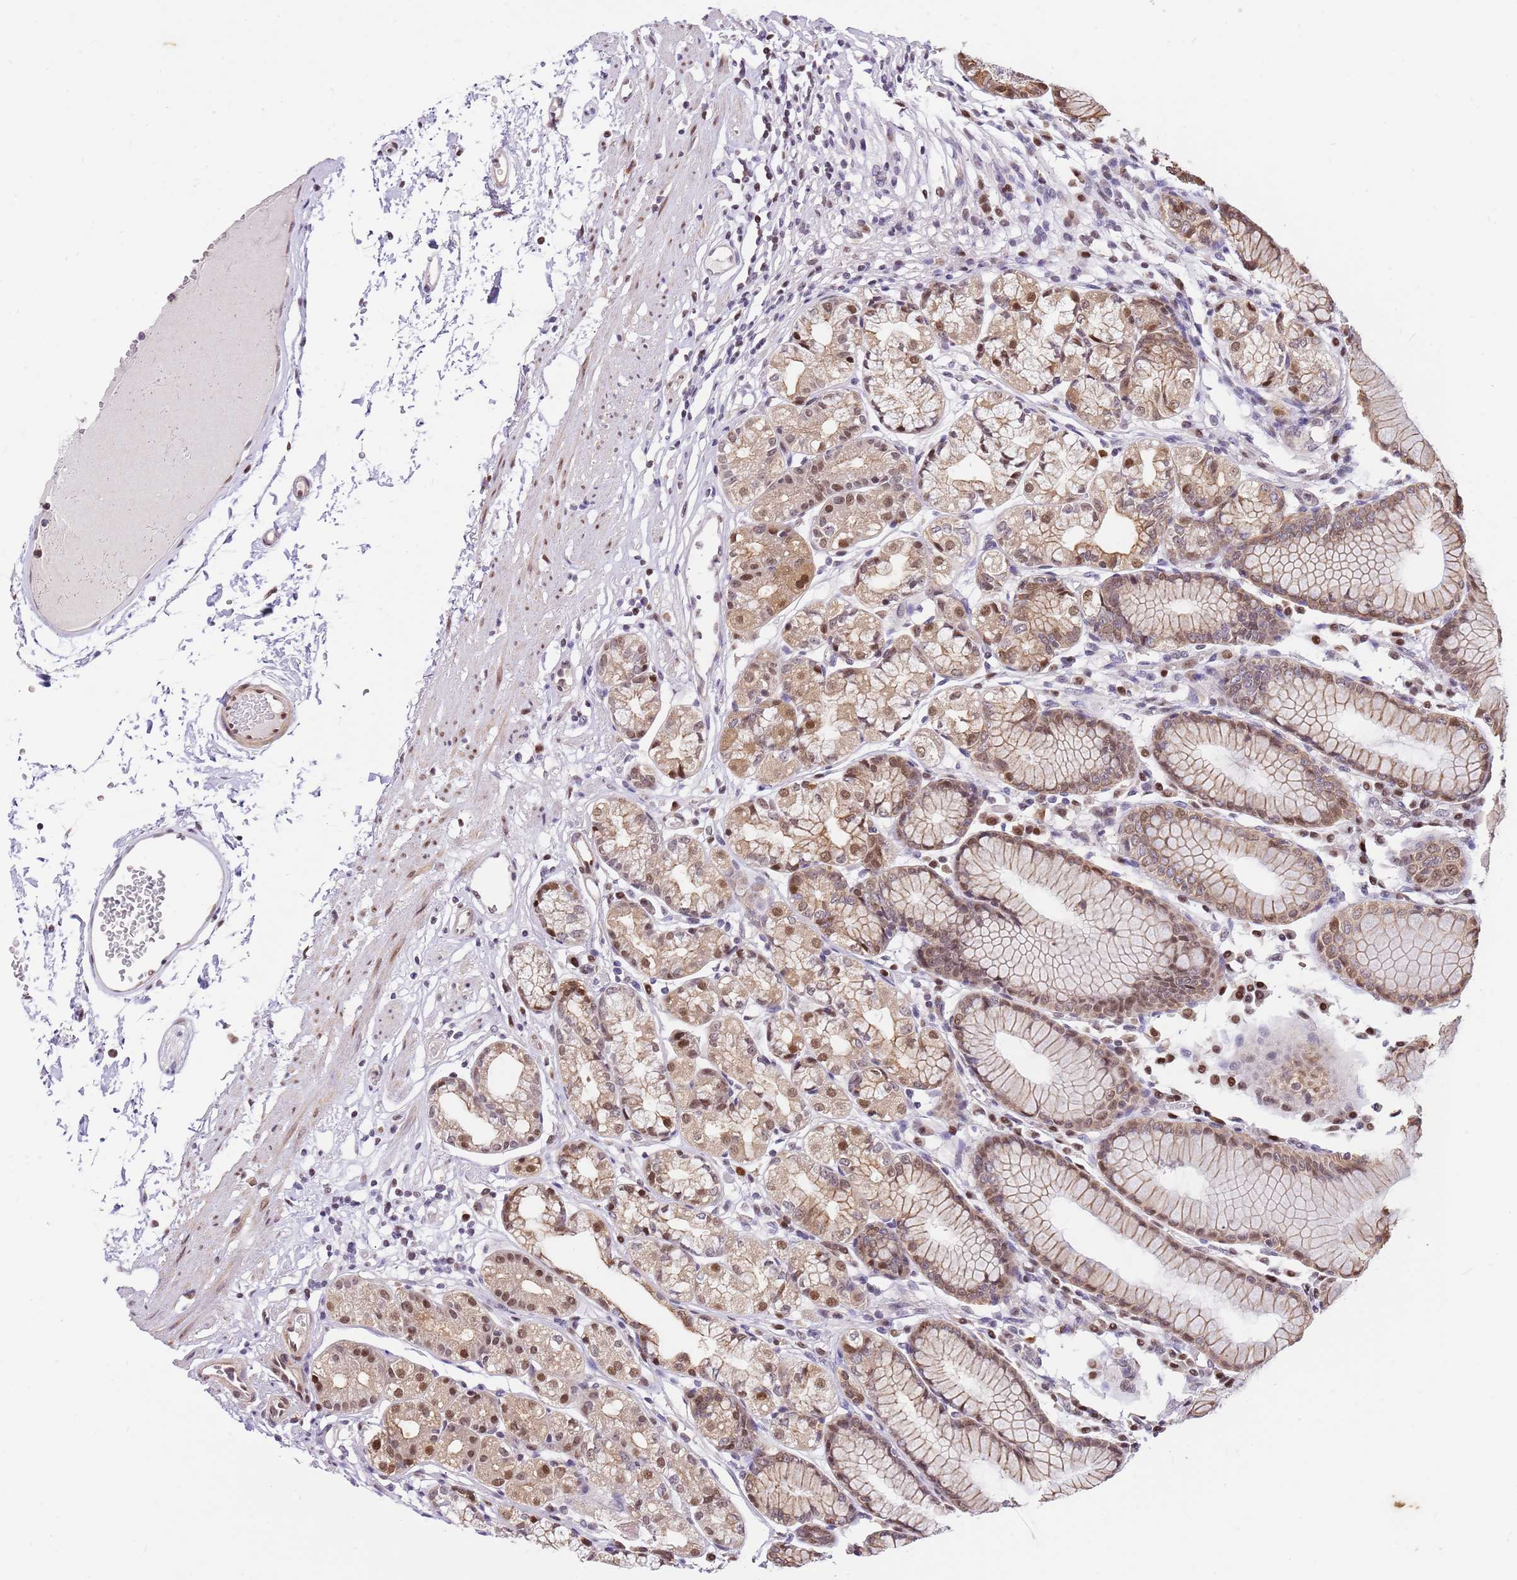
{"staining": {"intensity": "moderate", "quantity": "25%-75%", "location": "cytoplasmic/membranous,nuclear"}, "tissue": "stomach", "cell_type": "Glandular cells", "image_type": "normal", "snomed": [{"axis": "morphology", "description": "Normal tissue, NOS"}, {"axis": "topography", "description": "Stomach"}], "caption": "Immunohistochemical staining of benign human stomach exhibits medium levels of moderate cytoplasmic/membranous,nuclear staining in about 25%-75% of glandular cells.", "gene": "RFK", "patient": {"sex": "female", "age": 57}}